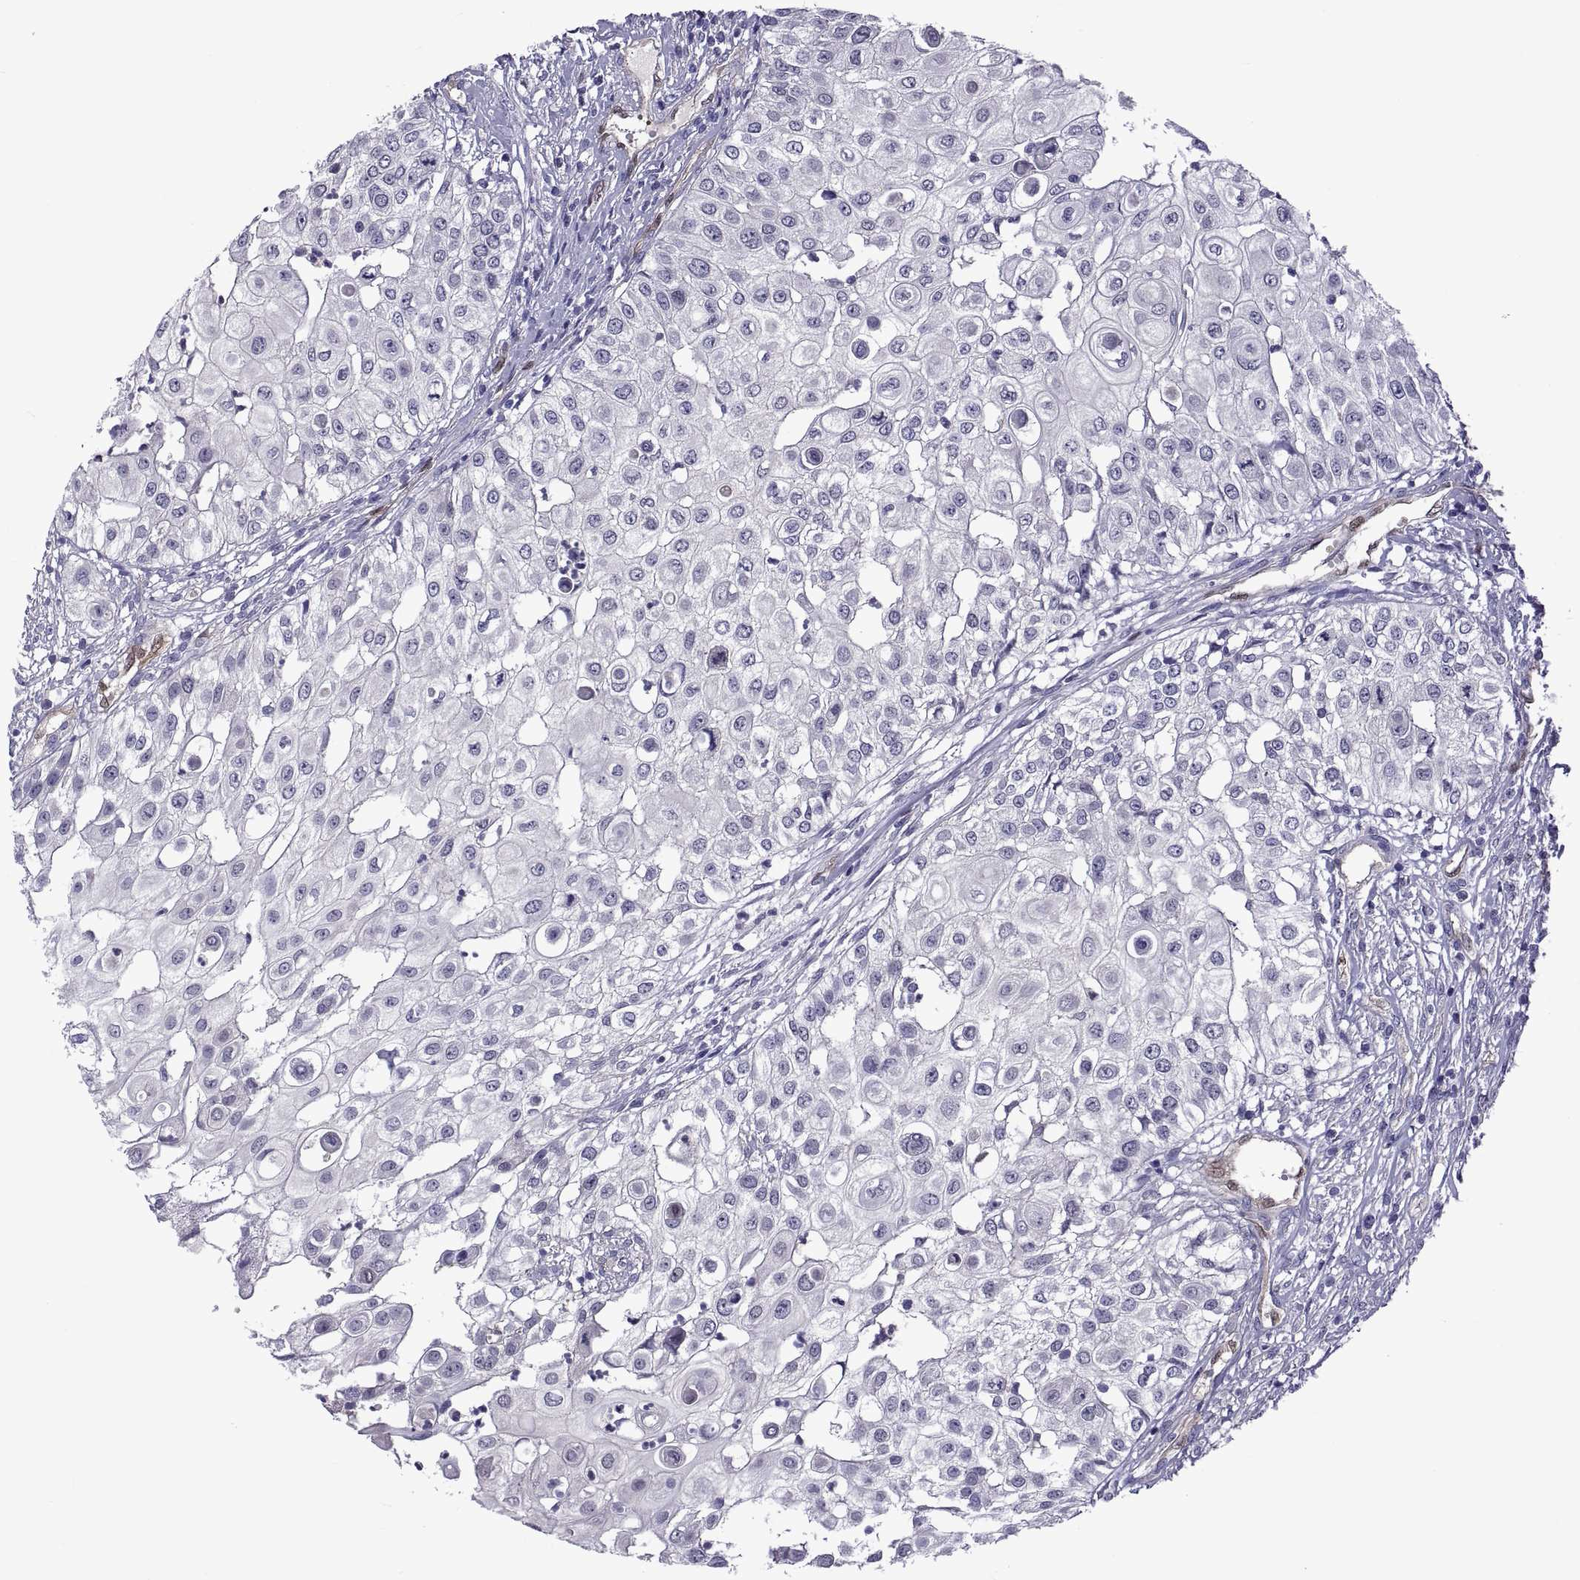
{"staining": {"intensity": "negative", "quantity": "none", "location": "none"}, "tissue": "urothelial cancer", "cell_type": "Tumor cells", "image_type": "cancer", "snomed": [{"axis": "morphology", "description": "Urothelial carcinoma, High grade"}, {"axis": "topography", "description": "Urinary bladder"}], "caption": "Immunohistochemistry histopathology image of human urothelial cancer stained for a protein (brown), which demonstrates no positivity in tumor cells.", "gene": "LCN9", "patient": {"sex": "female", "age": 79}}